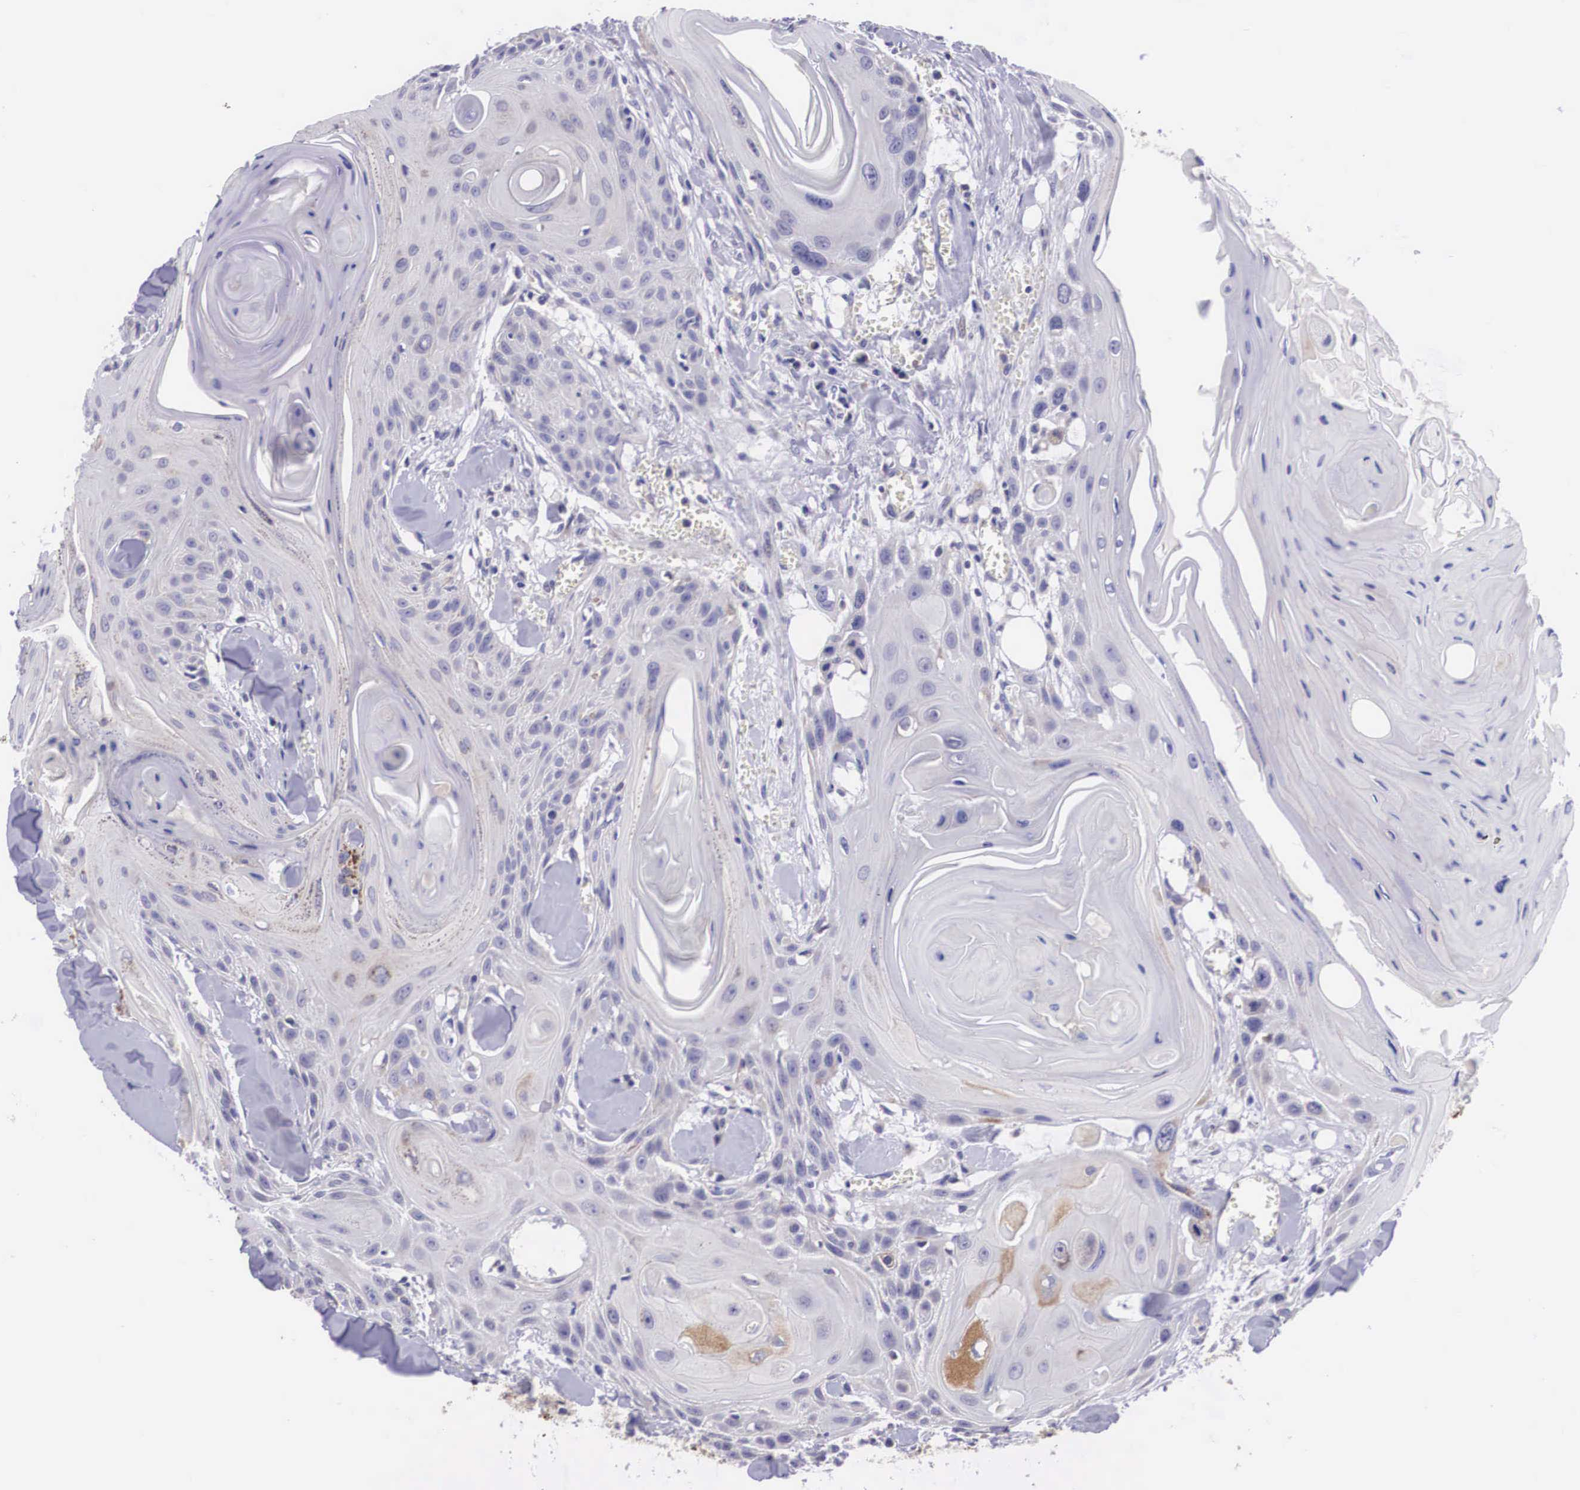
{"staining": {"intensity": "negative", "quantity": "none", "location": "none"}, "tissue": "head and neck cancer", "cell_type": "Tumor cells", "image_type": "cancer", "snomed": [{"axis": "morphology", "description": "Squamous cell carcinoma, NOS"}, {"axis": "morphology", "description": "Squamous cell carcinoma, metastatic, NOS"}, {"axis": "topography", "description": "Lymph node"}, {"axis": "topography", "description": "Salivary gland"}, {"axis": "topography", "description": "Head-Neck"}], "caption": "Immunohistochemical staining of human head and neck cancer shows no significant staining in tumor cells.", "gene": "ARG2", "patient": {"sex": "female", "age": 74}}